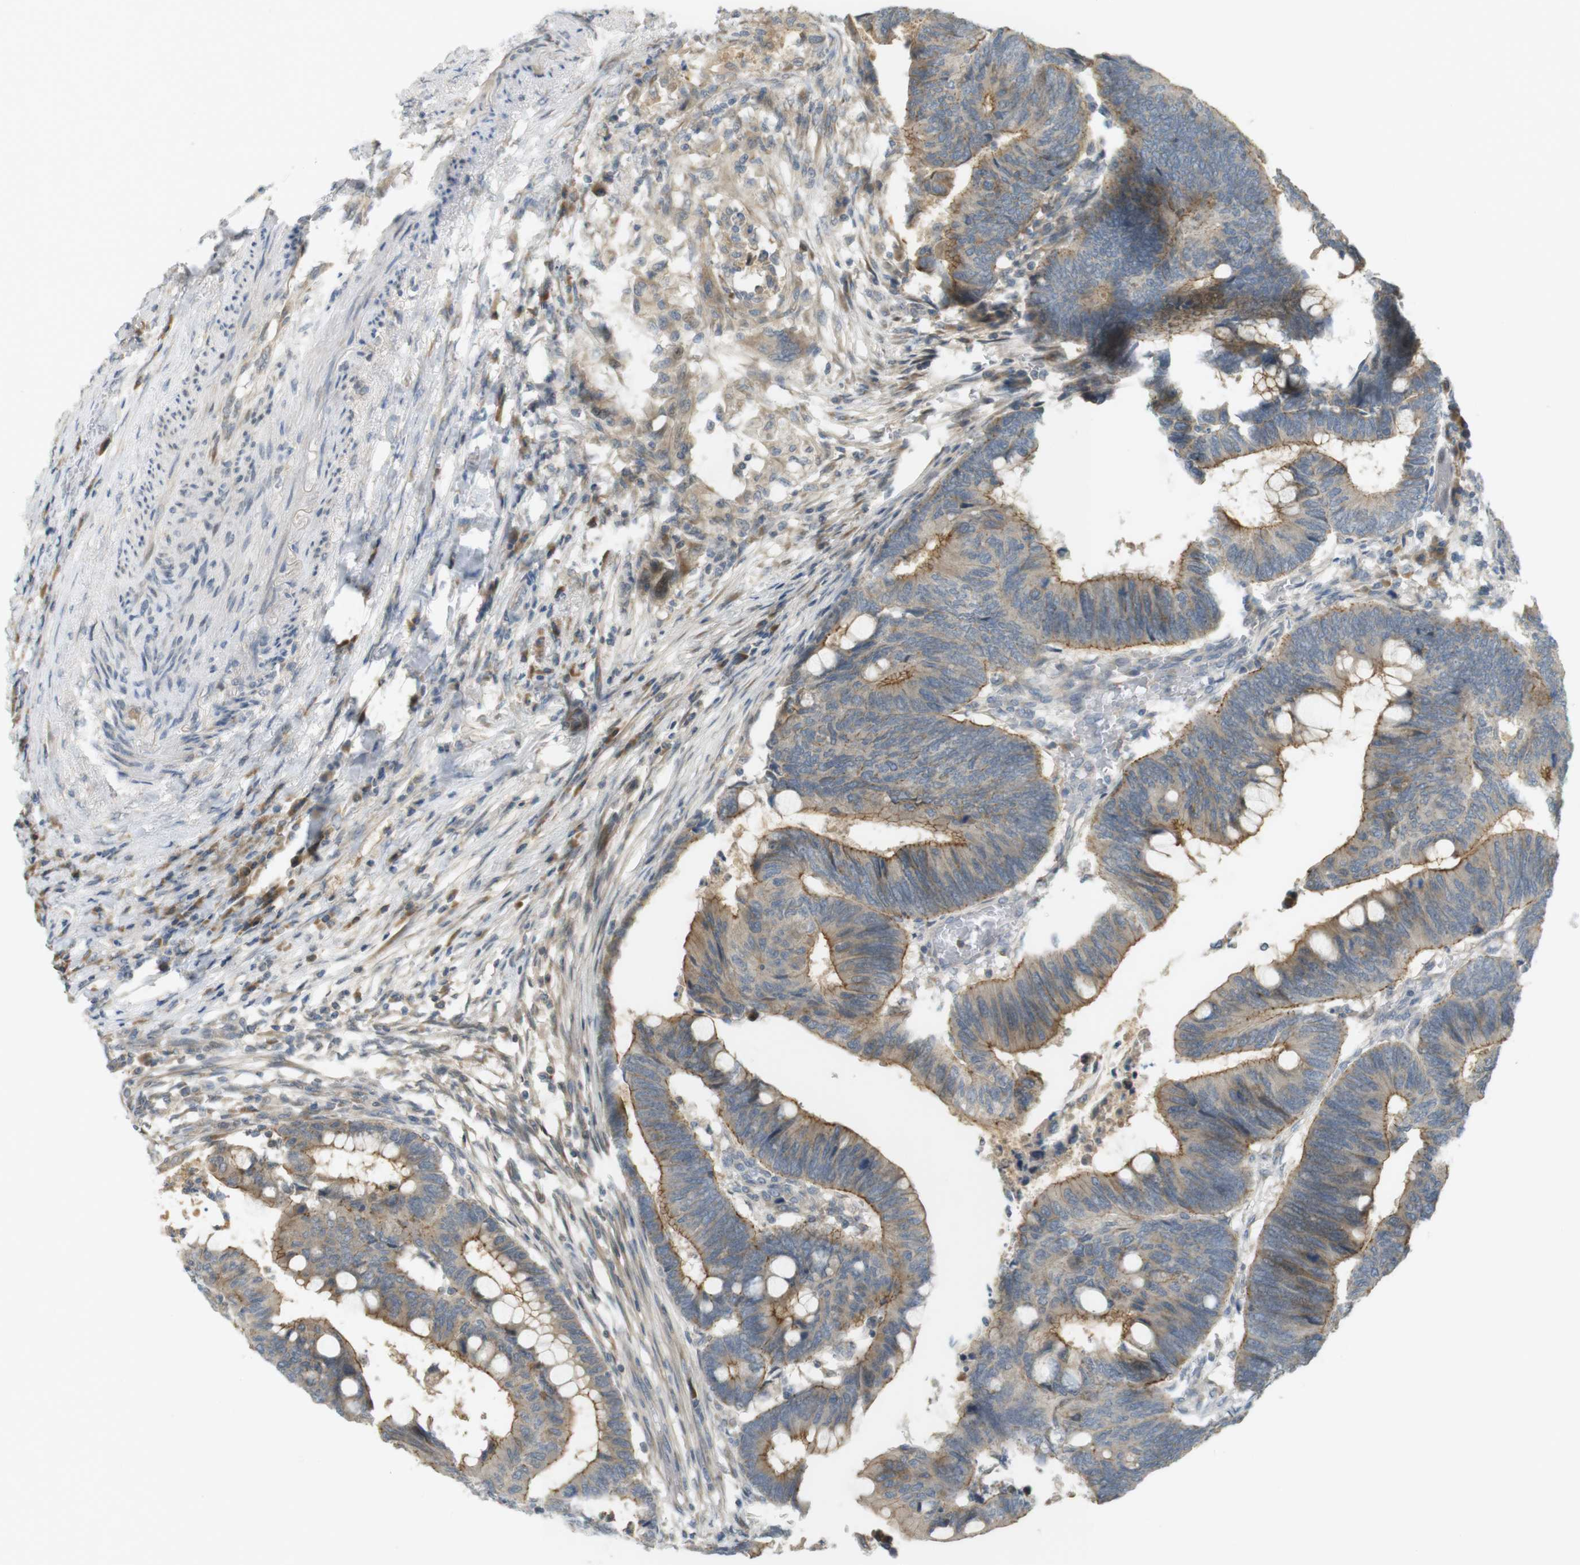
{"staining": {"intensity": "moderate", "quantity": ">75%", "location": "cytoplasmic/membranous"}, "tissue": "colorectal cancer", "cell_type": "Tumor cells", "image_type": "cancer", "snomed": [{"axis": "morphology", "description": "Normal tissue, NOS"}, {"axis": "morphology", "description": "Adenocarcinoma, NOS"}, {"axis": "topography", "description": "Rectum"}, {"axis": "topography", "description": "Peripheral nerve tissue"}], "caption": "The image shows a brown stain indicating the presence of a protein in the cytoplasmic/membranous of tumor cells in colorectal cancer (adenocarcinoma).", "gene": "CLRN3", "patient": {"sex": "male", "age": 92}}